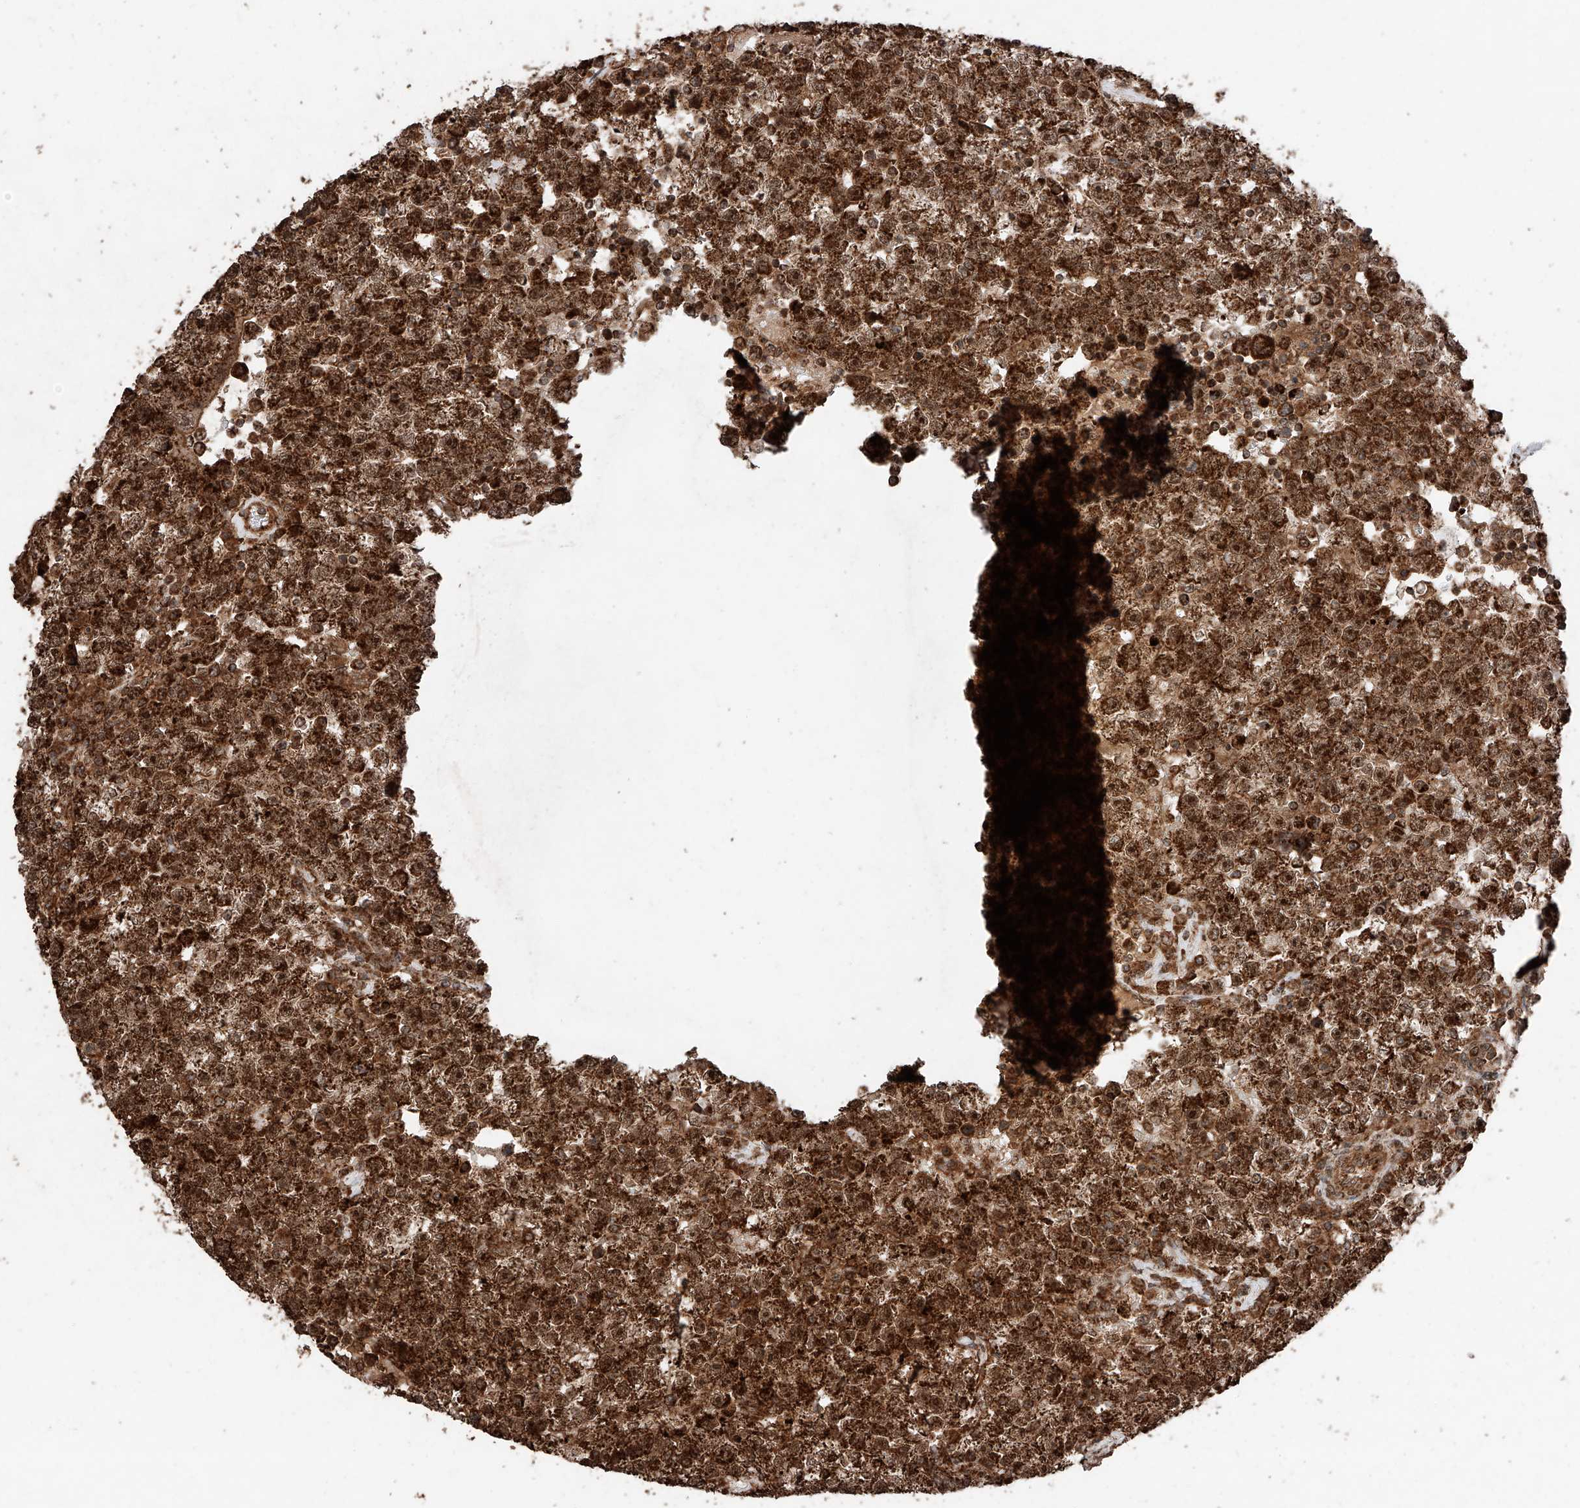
{"staining": {"intensity": "strong", "quantity": ">75%", "location": "cytoplasmic/membranous,nuclear"}, "tissue": "testis cancer", "cell_type": "Tumor cells", "image_type": "cancer", "snomed": [{"axis": "morphology", "description": "Seminoma, NOS"}, {"axis": "topography", "description": "Testis"}], "caption": "DAB (3,3'-diaminobenzidine) immunohistochemical staining of testis cancer exhibits strong cytoplasmic/membranous and nuclear protein positivity in approximately >75% of tumor cells. (Brightfield microscopy of DAB IHC at high magnification).", "gene": "ZSCAN29", "patient": {"sex": "male", "age": 22}}